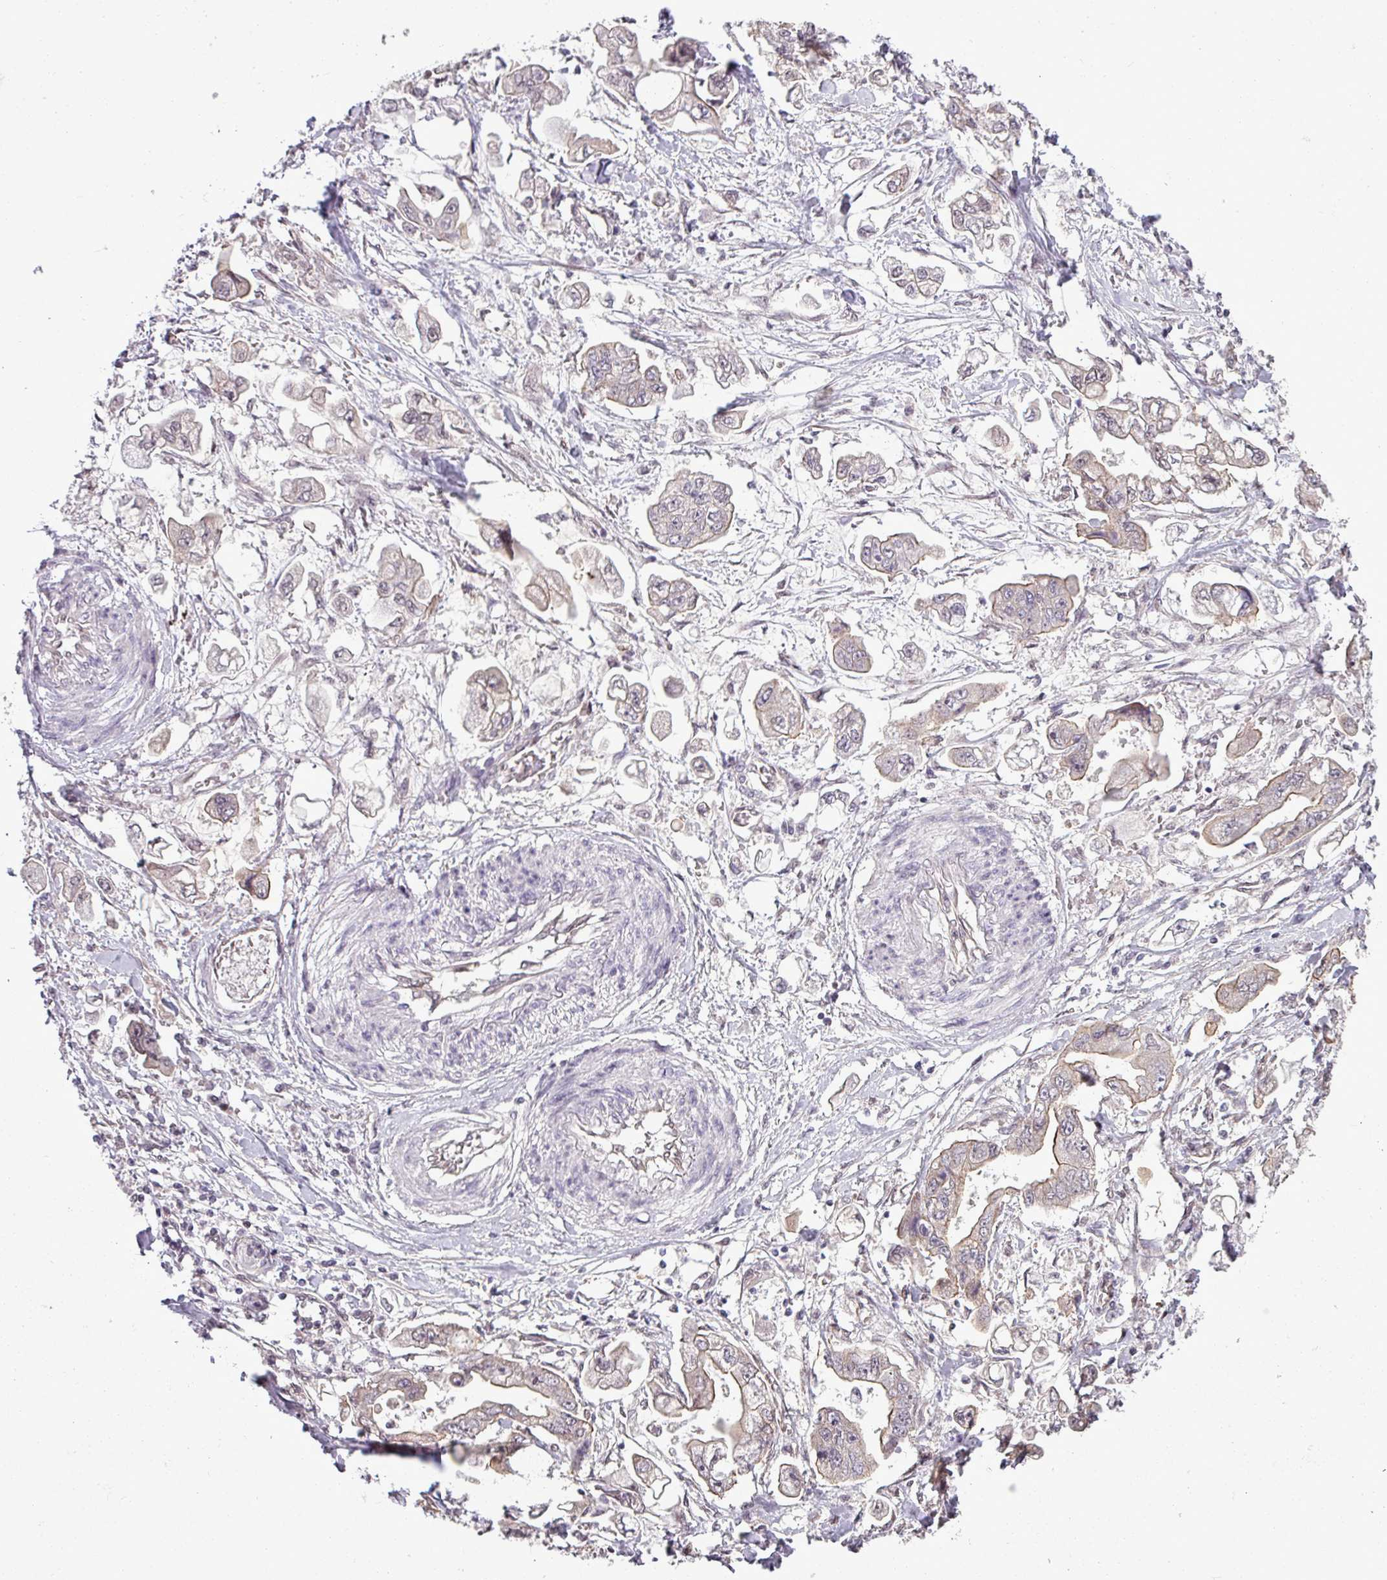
{"staining": {"intensity": "negative", "quantity": "none", "location": "none"}, "tissue": "stomach cancer", "cell_type": "Tumor cells", "image_type": "cancer", "snomed": [{"axis": "morphology", "description": "Adenocarcinoma, NOS"}, {"axis": "topography", "description": "Stomach"}], "caption": "High magnification brightfield microscopy of adenocarcinoma (stomach) stained with DAB (brown) and counterstained with hematoxylin (blue): tumor cells show no significant expression. Brightfield microscopy of IHC stained with DAB (brown) and hematoxylin (blue), captured at high magnification.", "gene": "GPT2", "patient": {"sex": "male", "age": 62}}